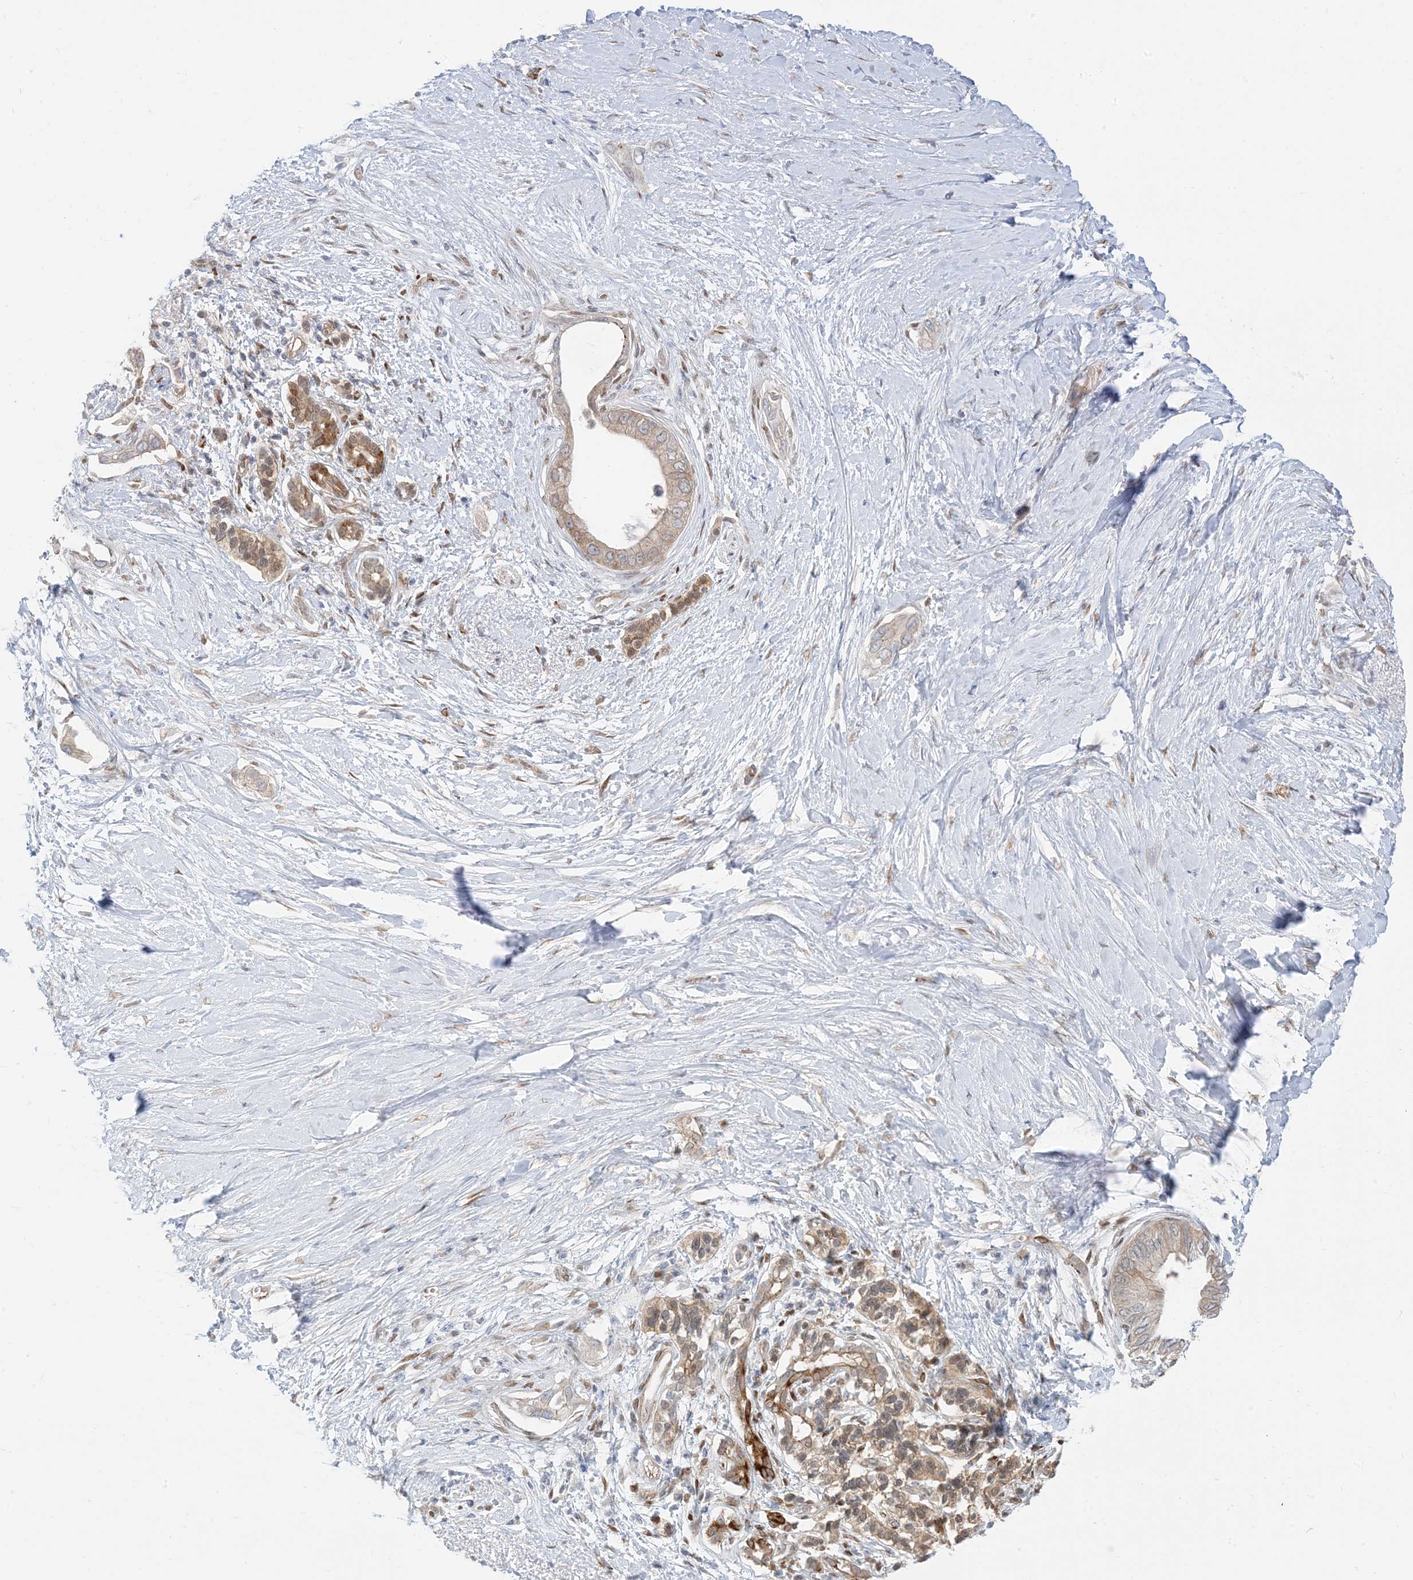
{"staining": {"intensity": "weak", "quantity": "<25%", "location": "cytoplasmic/membranous"}, "tissue": "pancreatic cancer", "cell_type": "Tumor cells", "image_type": "cancer", "snomed": [{"axis": "morphology", "description": "Normal tissue, NOS"}, {"axis": "morphology", "description": "Adenocarcinoma, NOS"}, {"axis": "topography", "description": "Pancreas"}, {"axis": "topography", "description": "Peripheral nerve tissue"}], "caption": "Pancreatic cancer stained for a protein using immunohistochemistry demonstrates no positivity tumor cells.", "gene": "RIN1", "patient": {"sex": "male", "age": 59}}